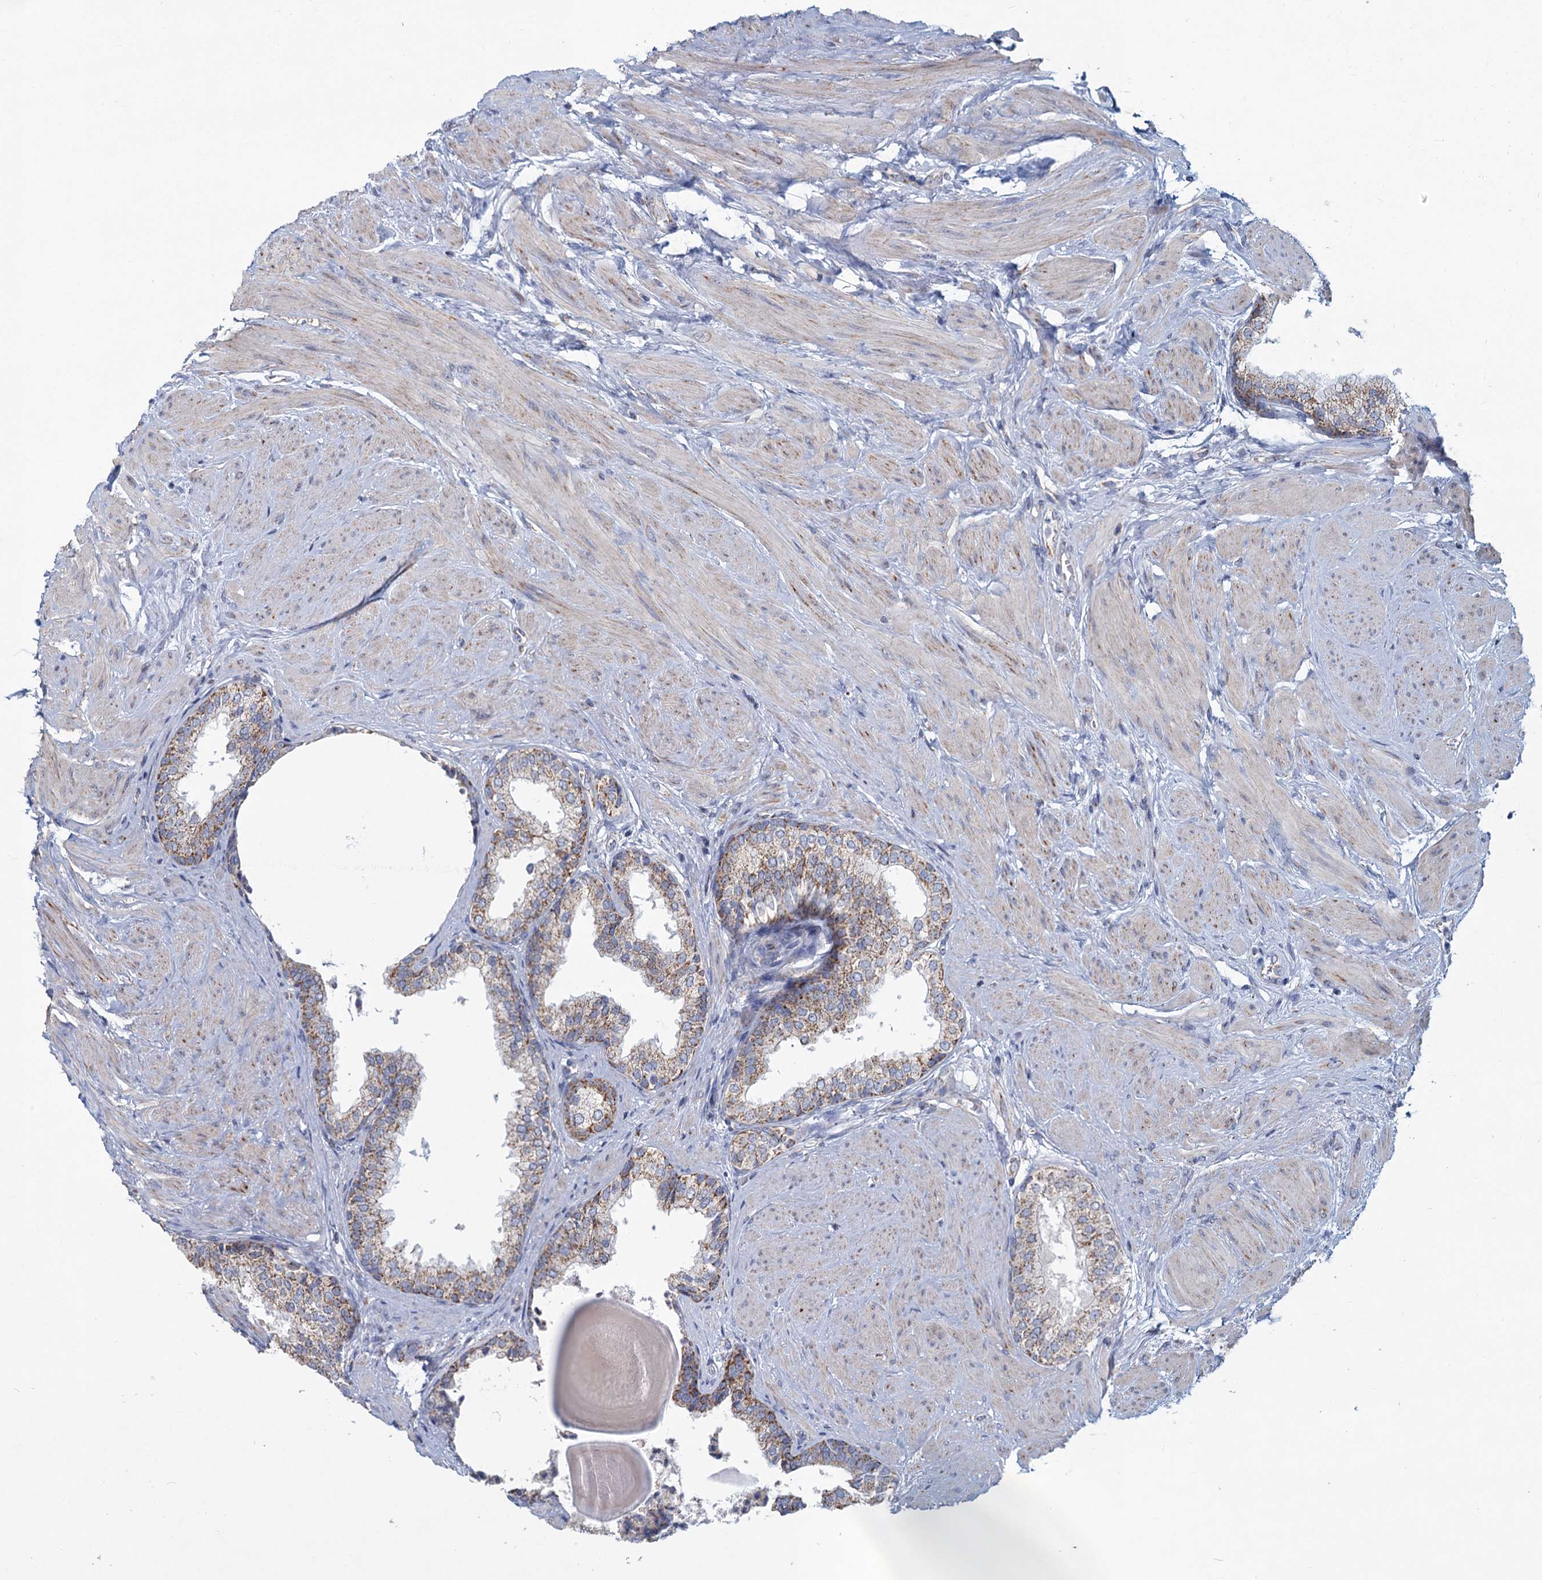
{"staining": {"intensity": "strong", "quantity": "25%-75%", "location": "cytoplasmic/membranous"}, "tissue": "prostate", "cell_type": "Glandular cells", "image_type": "normal", "snomed": [{"axis": "morphology", "description": "Normal tissue, NOS"}, {"axis": "topography", "description": "Prostate"}], "caption": "Immunohistochemistry (IHC) photomicrograph of benign prostate: prostate stained using IHC reveals high levels of strong protein expression localized specifically in the cytoplasmic/membranous of glandular cells, appearing as a cytoplasmic/membranous brown color.", "gene": "NDUFC2", "patient": {"sex": "male", "age": 48}}